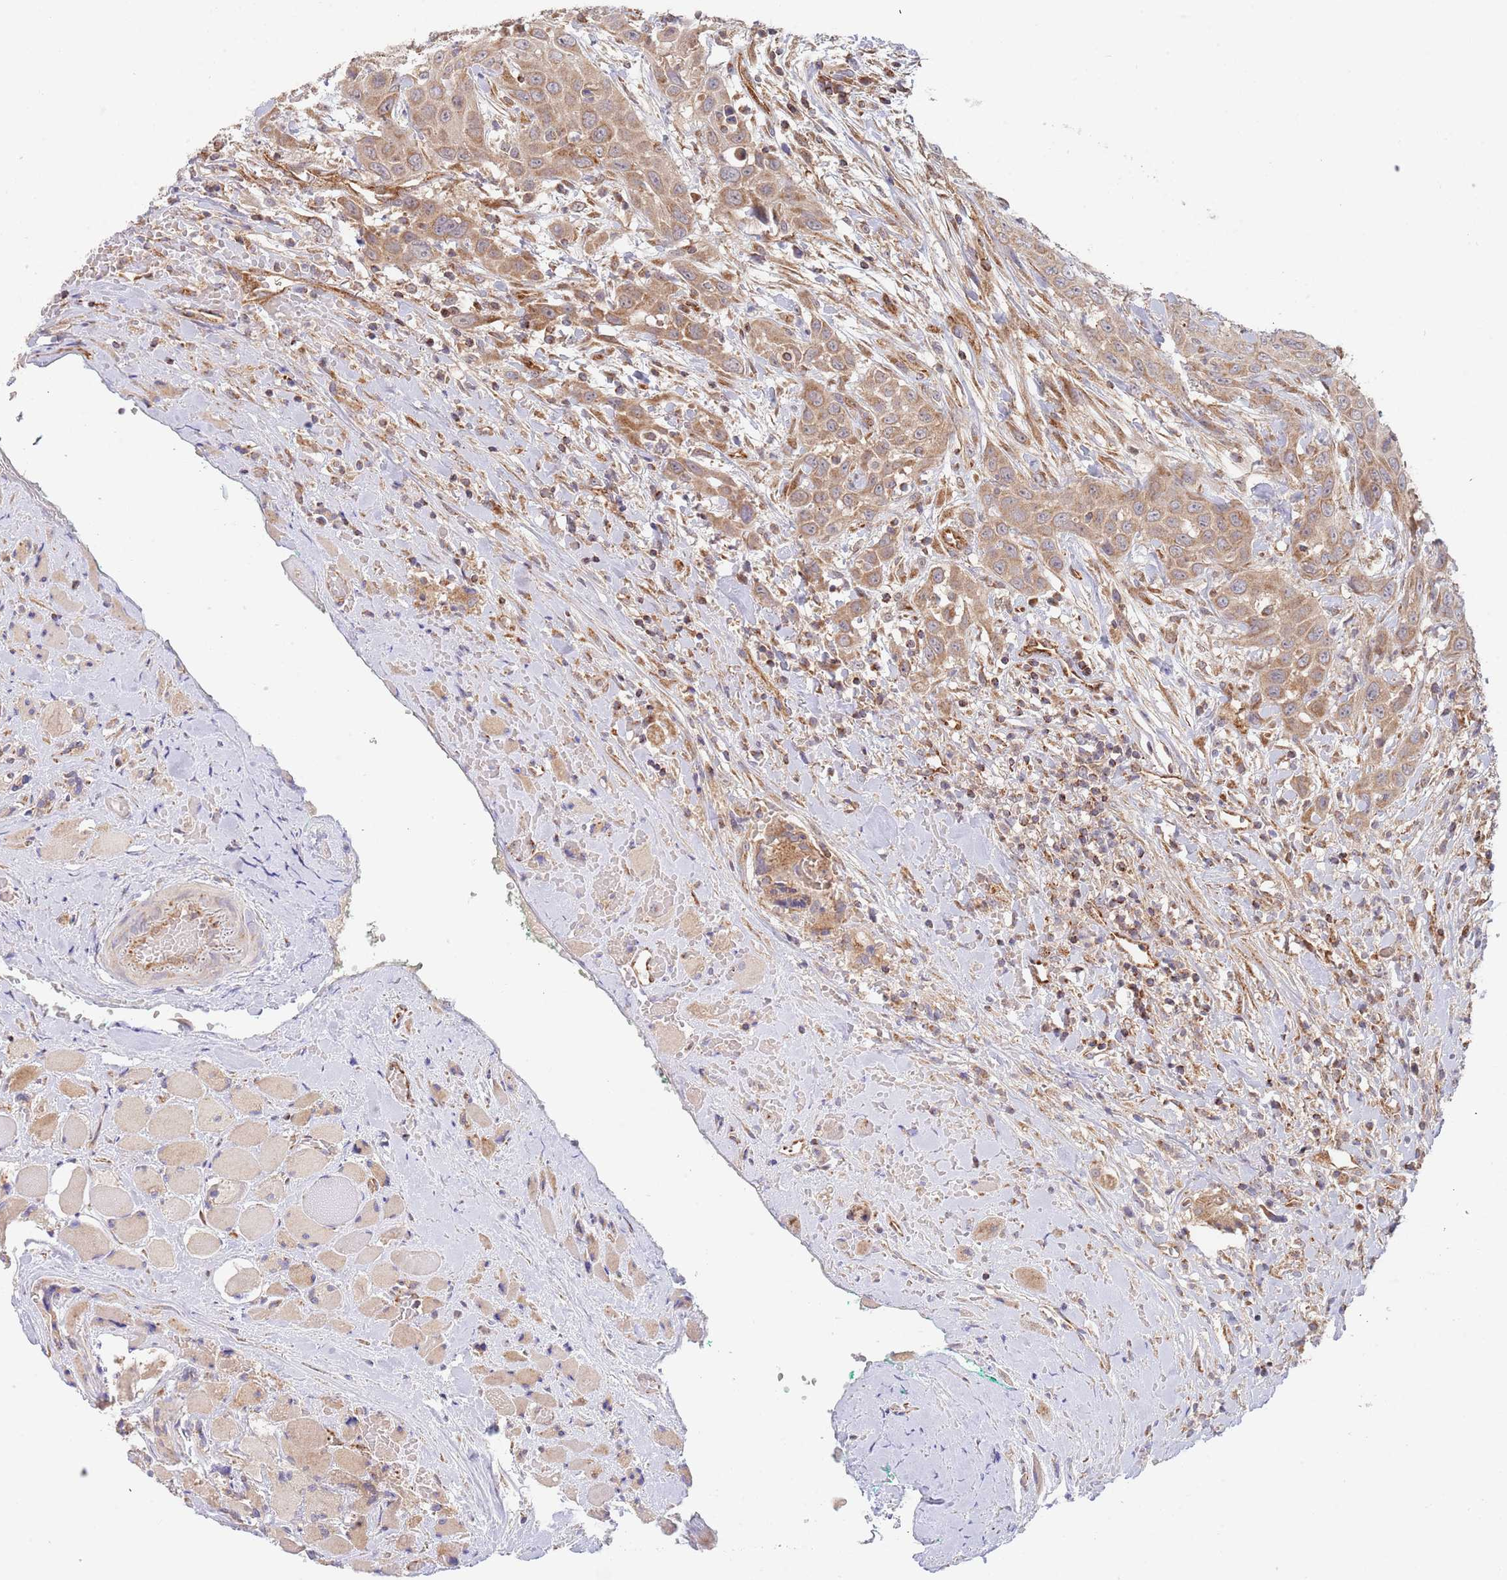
{"staining": {"intensity": "moderate", "quantity": ">75%", "location": "cytoplasmic/membranous"}, "tissue": "head and neck cancer", "cell_type": "Tumor cells", "image_type": "cancer", "snomed": [{"axis": "morphology", "description": "Squamous cell carcinoma, NOS"}, {"axis": "topography", "description": "Head-Neck"}], "caption": "Approximately >75% of tumor cells in human head and neck squamous cell carcinoma exhibit moderate cytoplasmic/membranous protein positivity as visualized by brown immunohistochemical staining.", "gene": "GUK1", "patient": {"sex": "male", "age": 81}}